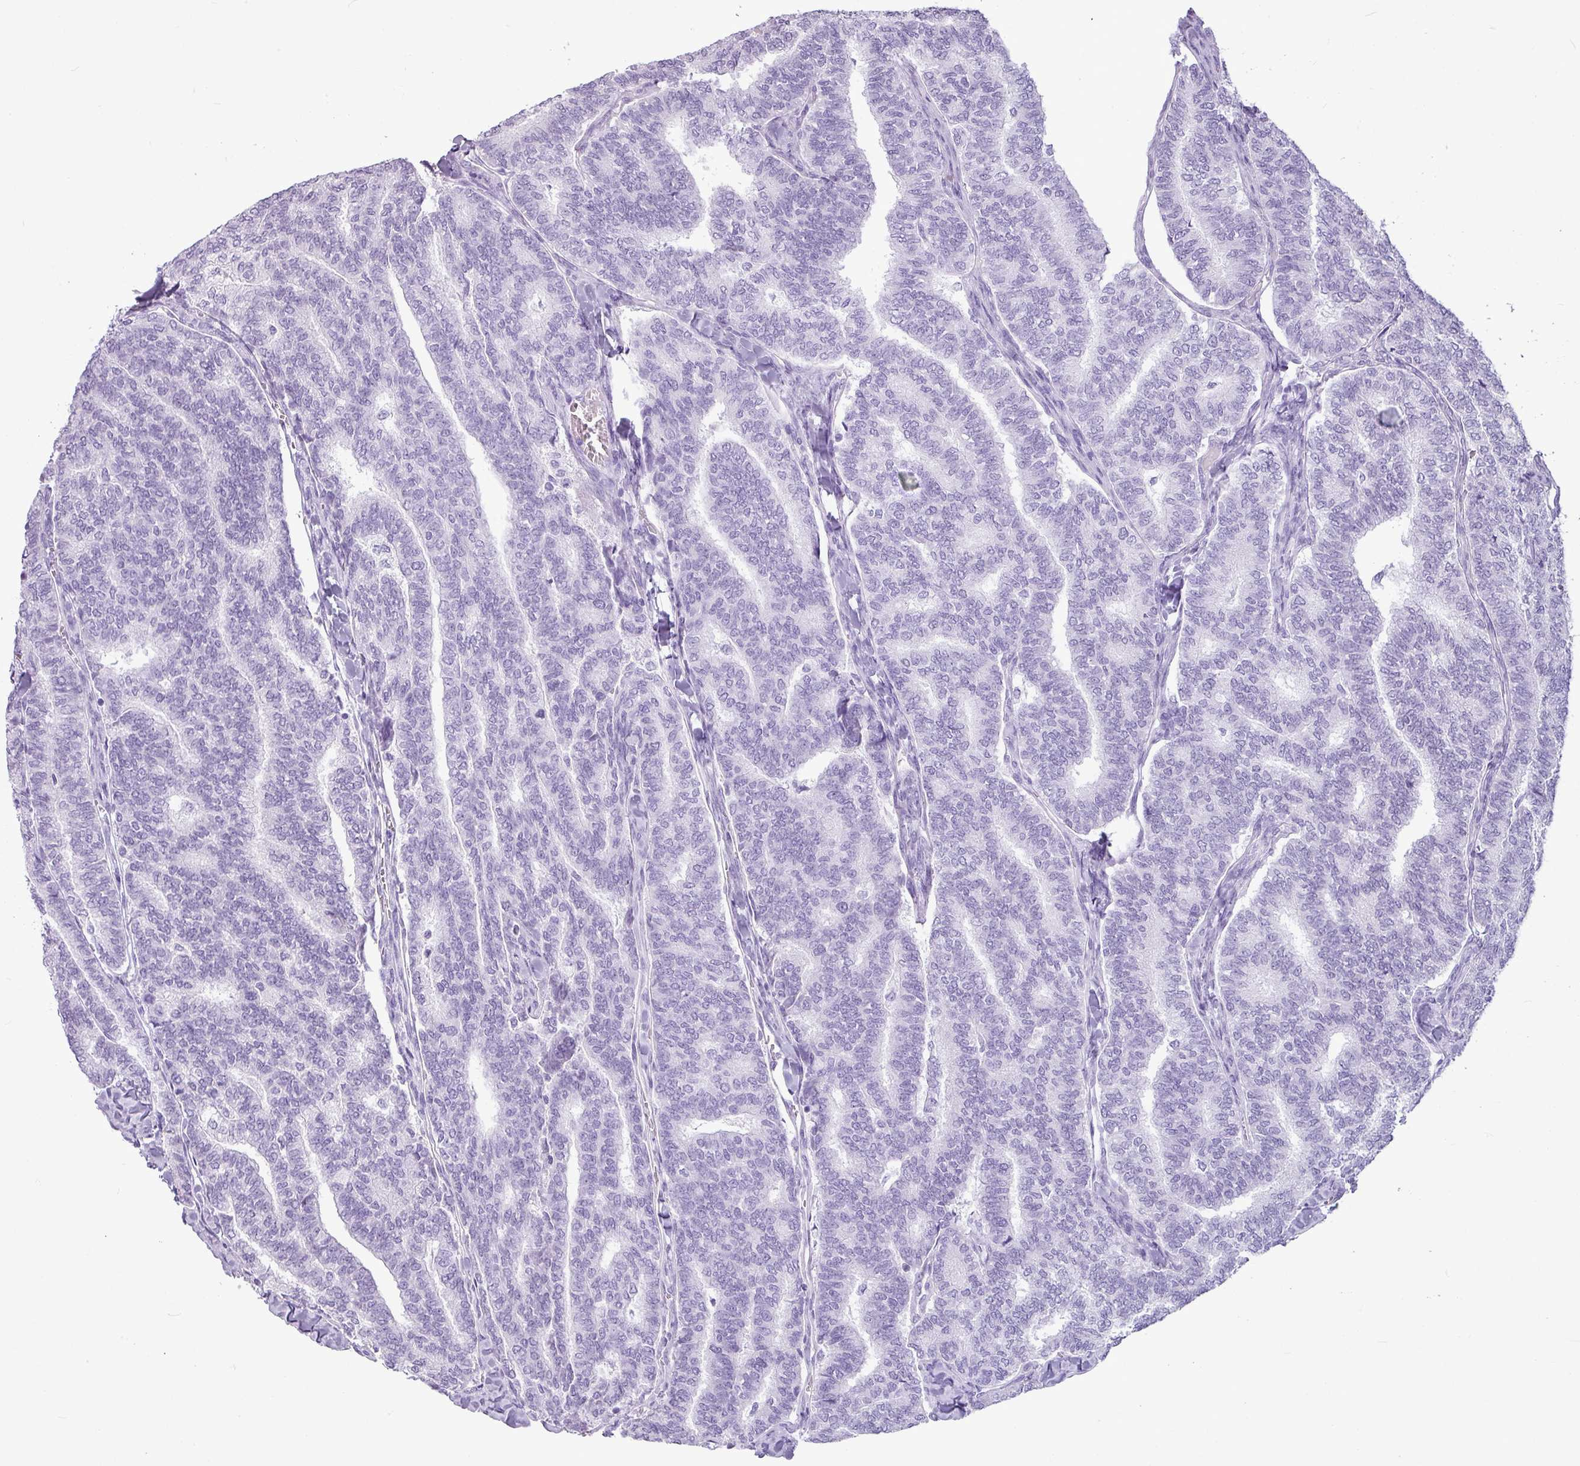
{"staining": {"intensity": "negative", "quantity": "none", "location": "none"}, "tissue": "thyroid cancer", "cell_type": "Tumor cells", "image_type": "cancer", "snomed": [{"axis": "morphology", "description": "Papillary adenocarcinoma, NOS"}, {"axis": "topography", "description": "Thyroid gland"}], "caption": "A high-resolution image shows immunohistochemistry (IHC) staining of papillary adenocarcinoma (thyroid), which shows no significant positivity in tumor cells. (DAB (3,3'-diaminobenzidine) IHC visualized using brightfield microscopy, high magnification).", "gene": "AMY1B", "patient": {"sex": "female", "age": 35}}